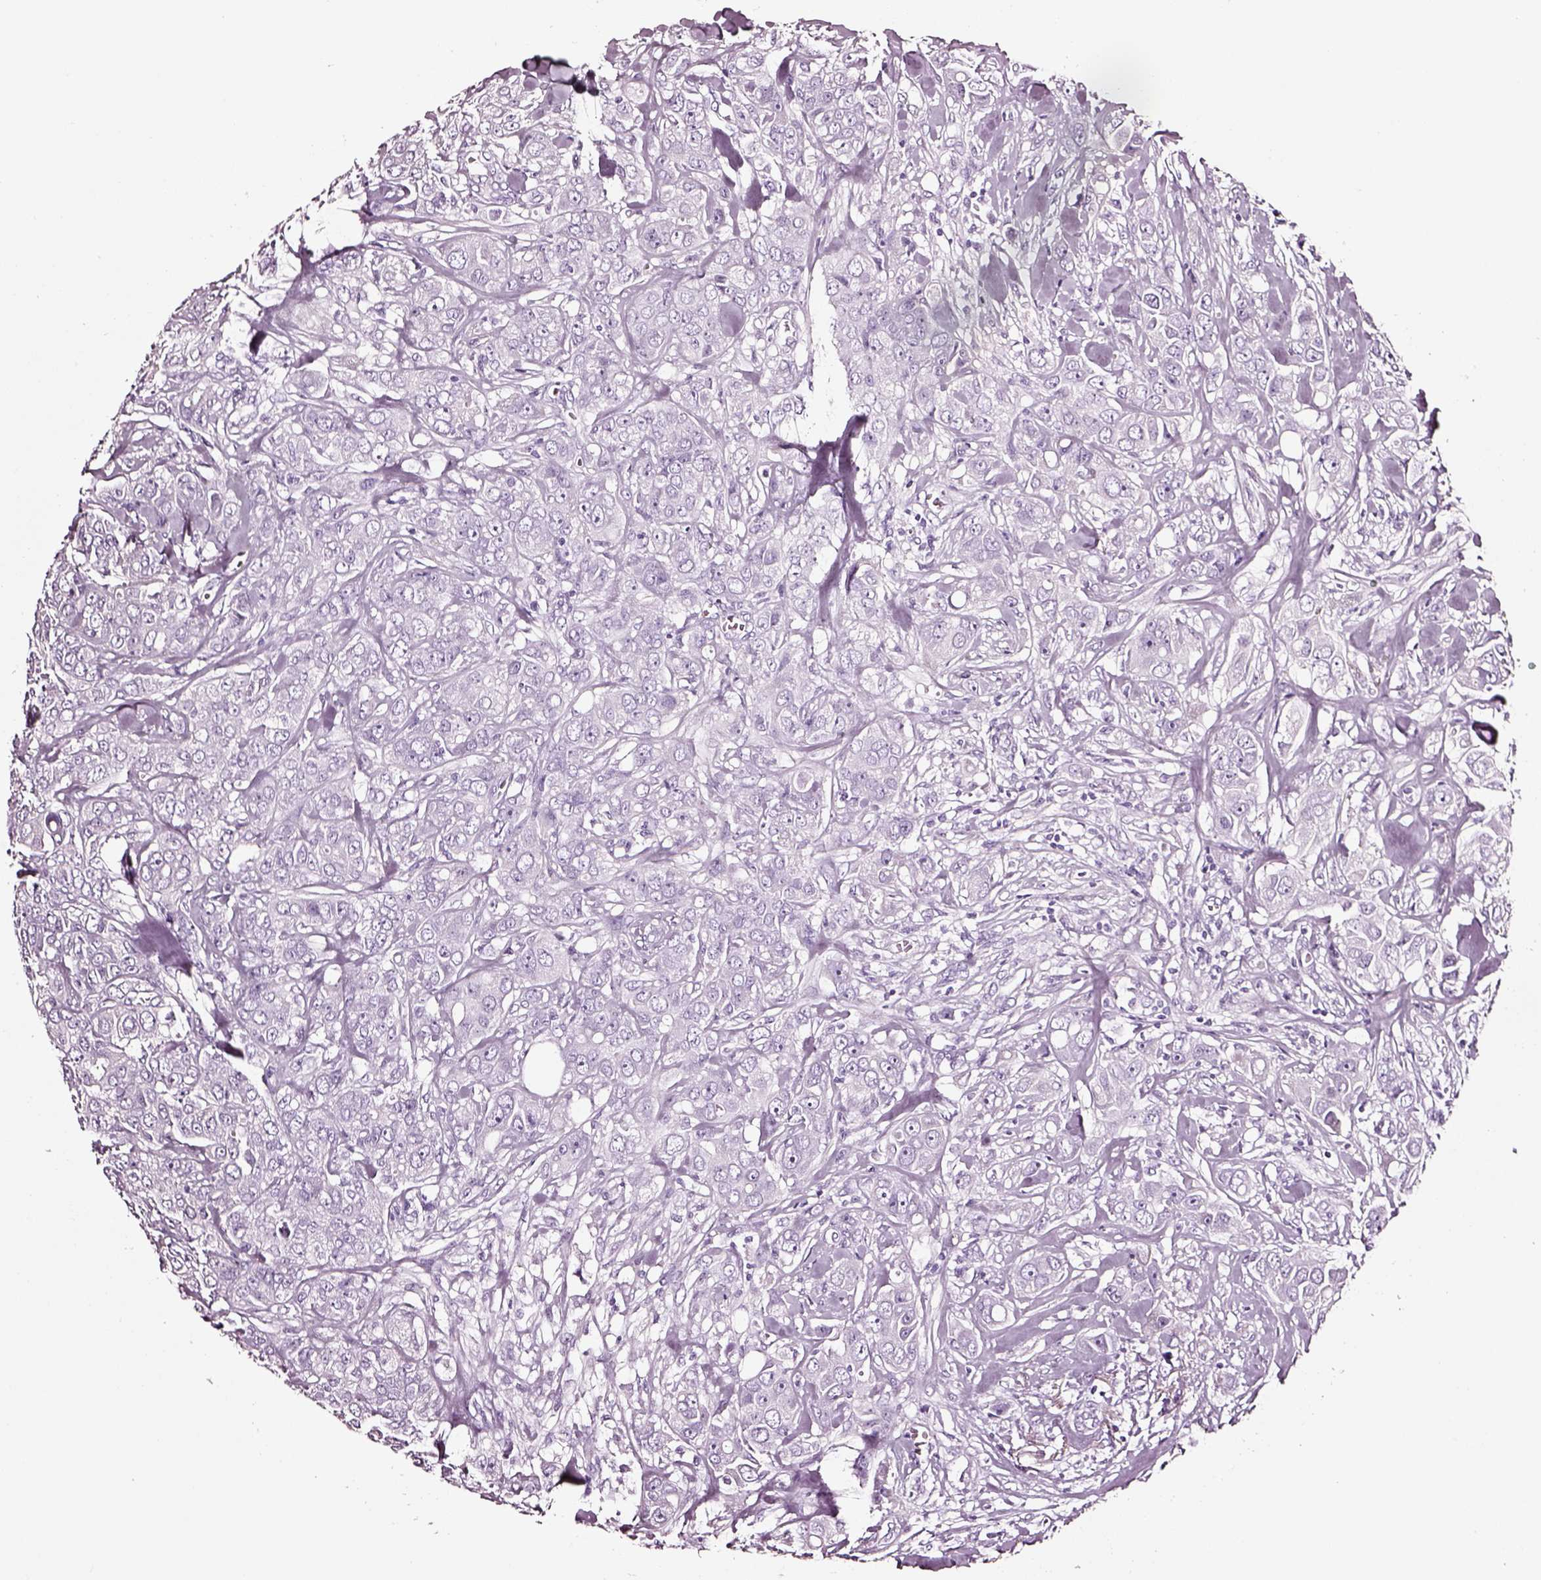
{"staining": {"intensity": "negative", "quantity": "none", "location": "none"}, "tissue": "breast cancer", "cell_type": "Tumor cells", "image_type": "cancer", "snomed": [{"axis": "morphology", "description": "Duct carcinoma"}, {"axis": "topography", "description": "Breast"}], "caption": "There is no significant positivity in tumor cells of breast cancer (infiltrating ductal carcinoma). Nuclei are stained in blue.", "gene": "DPEP1", "patient": {"sex": "female", "age": 43}}